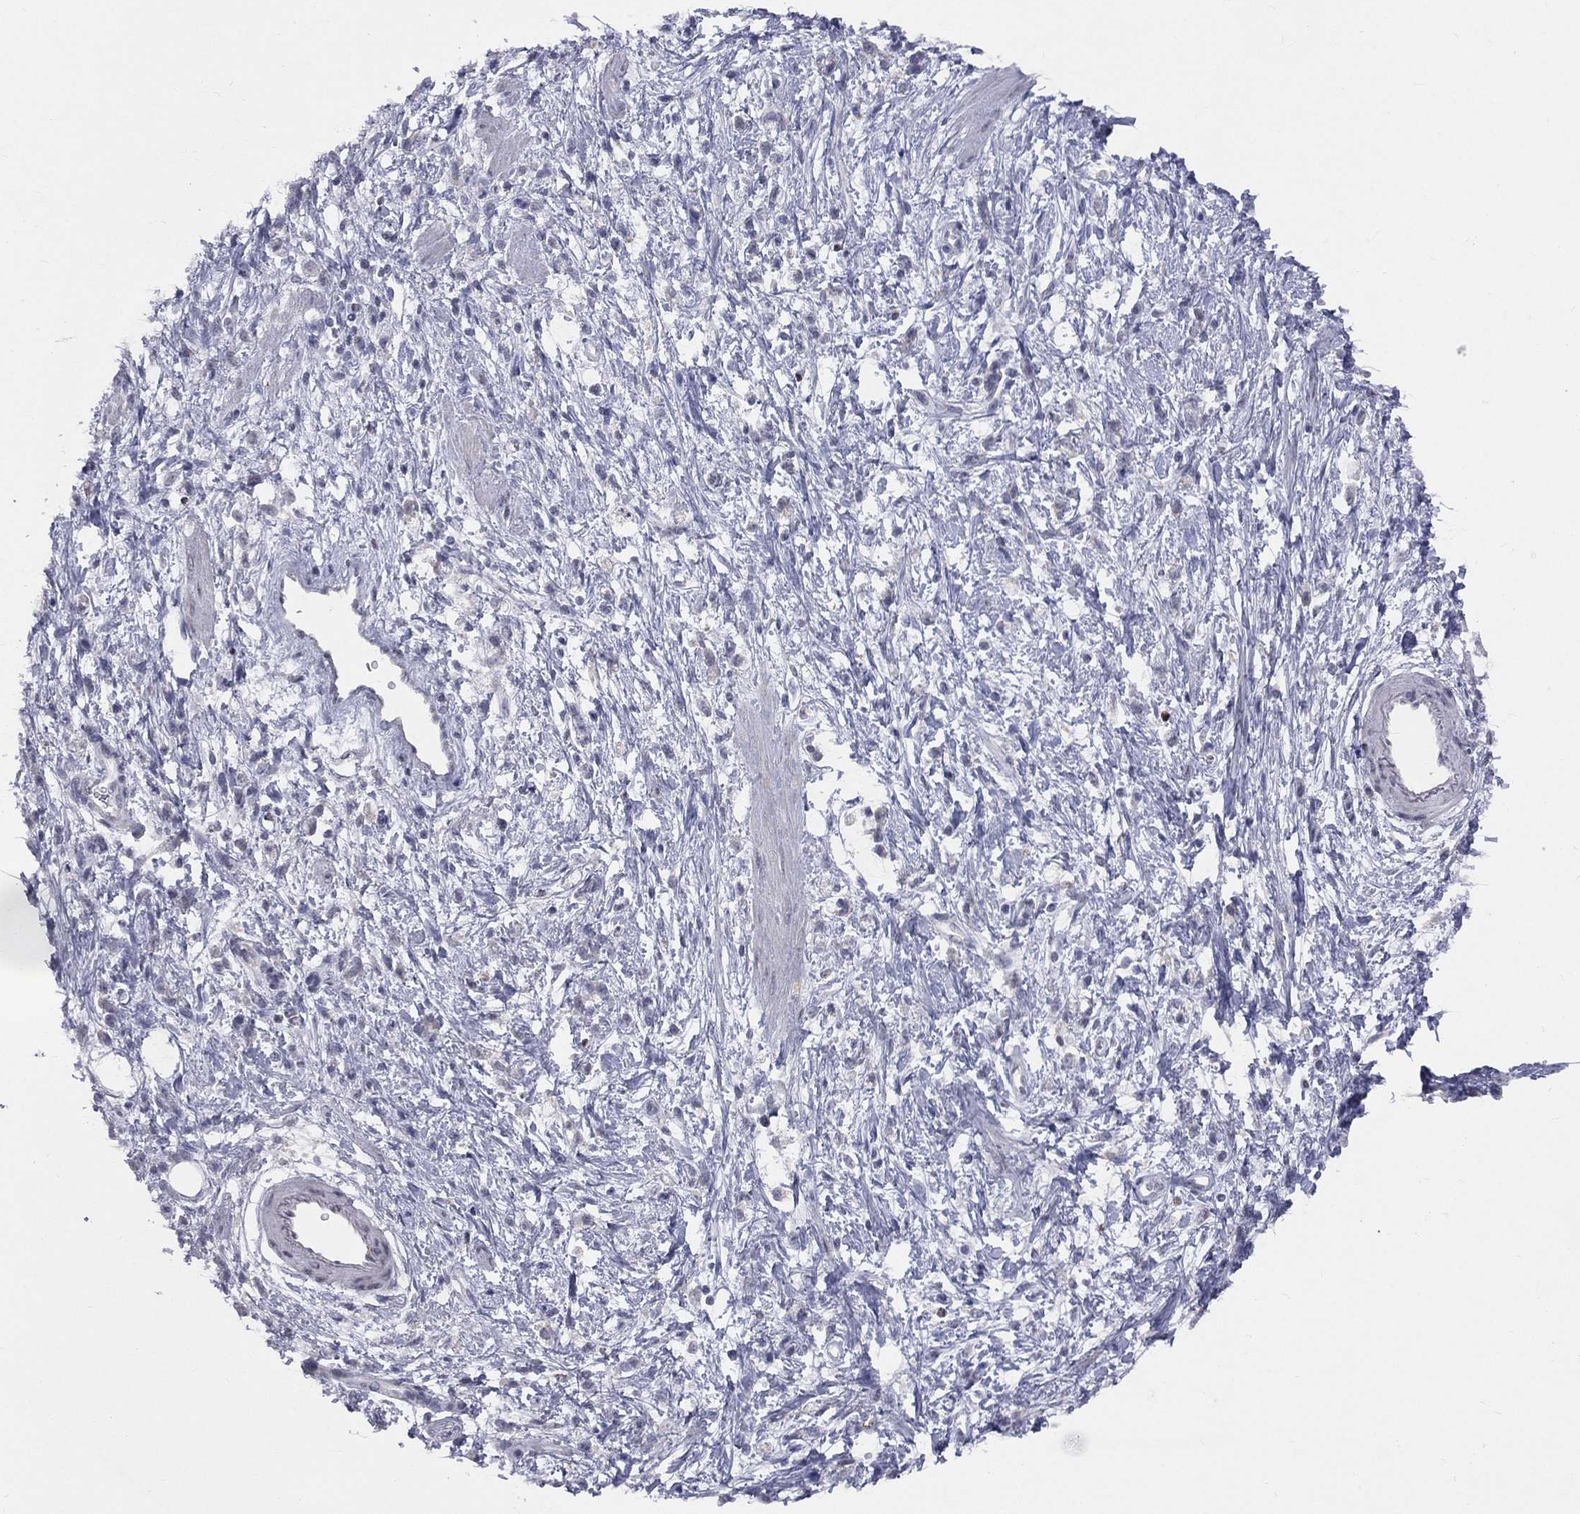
{"staining": {"intensity": "negative", "quantity": "none", "location": "none"}, "tissue": "stomach cancer", "cell_type": "Tumor cells", "image_type": "cancer", "snomed": [{"axis": "morphology", "description": "Adenocarcinoma, NOS"}, {"axis": "topography", "description": "Stomach"}], "caption": "IHC image of human adenocarcinoma (stomach) stained for a protein (brown), which exhibits no staining in tumor cells.", "gene": "DMKN", "patient": {"sex": "female", "age": 60}}